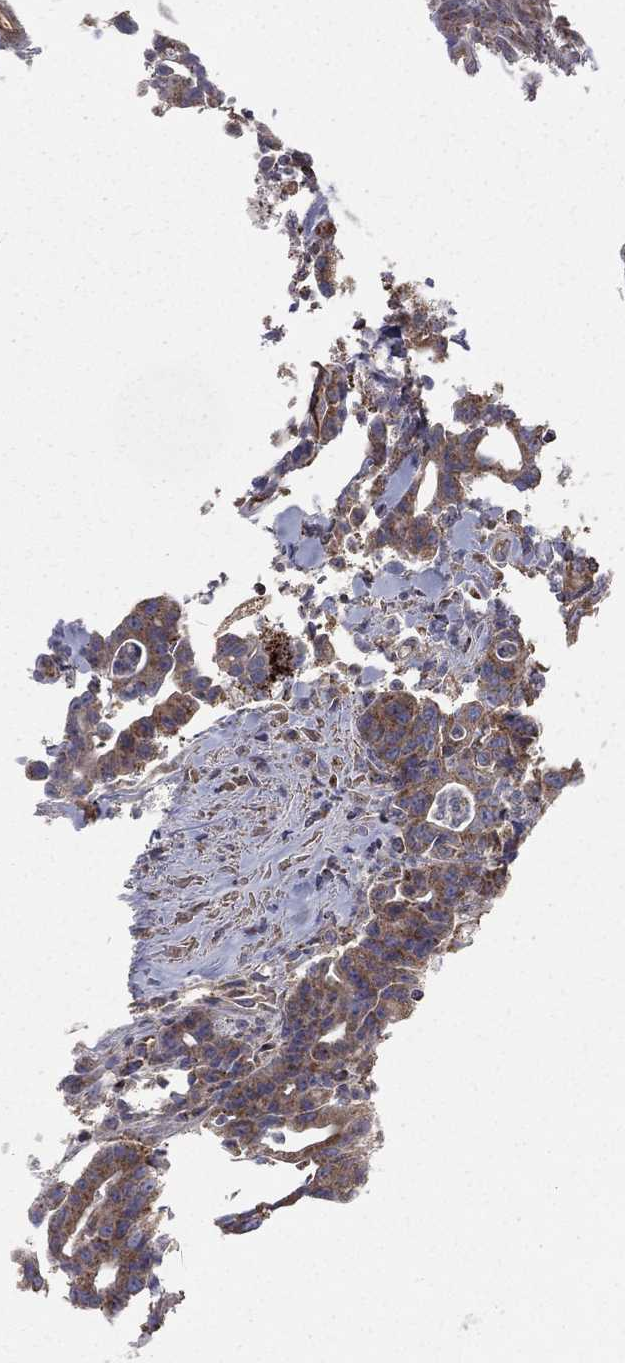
{"staining": {"intensity": "moderate", "quantity": ">75%", "location": "cytoplasmic/membranous"}, "tissue": "colorectal cancer", "cell_type": "Tumor cells", "image_type": "cancer", "snomed": [{"axis": "morphology", "description": "Adenocarcinoma, NOS"}, {"axis": "topography", "description": "Colon"}], "caption": "Colorectal cancer tissue shows moderate cytoplasmic/membranous expression in approximately >75% of tumor cells", "gene": "HADH", "patient": {"sex": "male", "age": 70}}